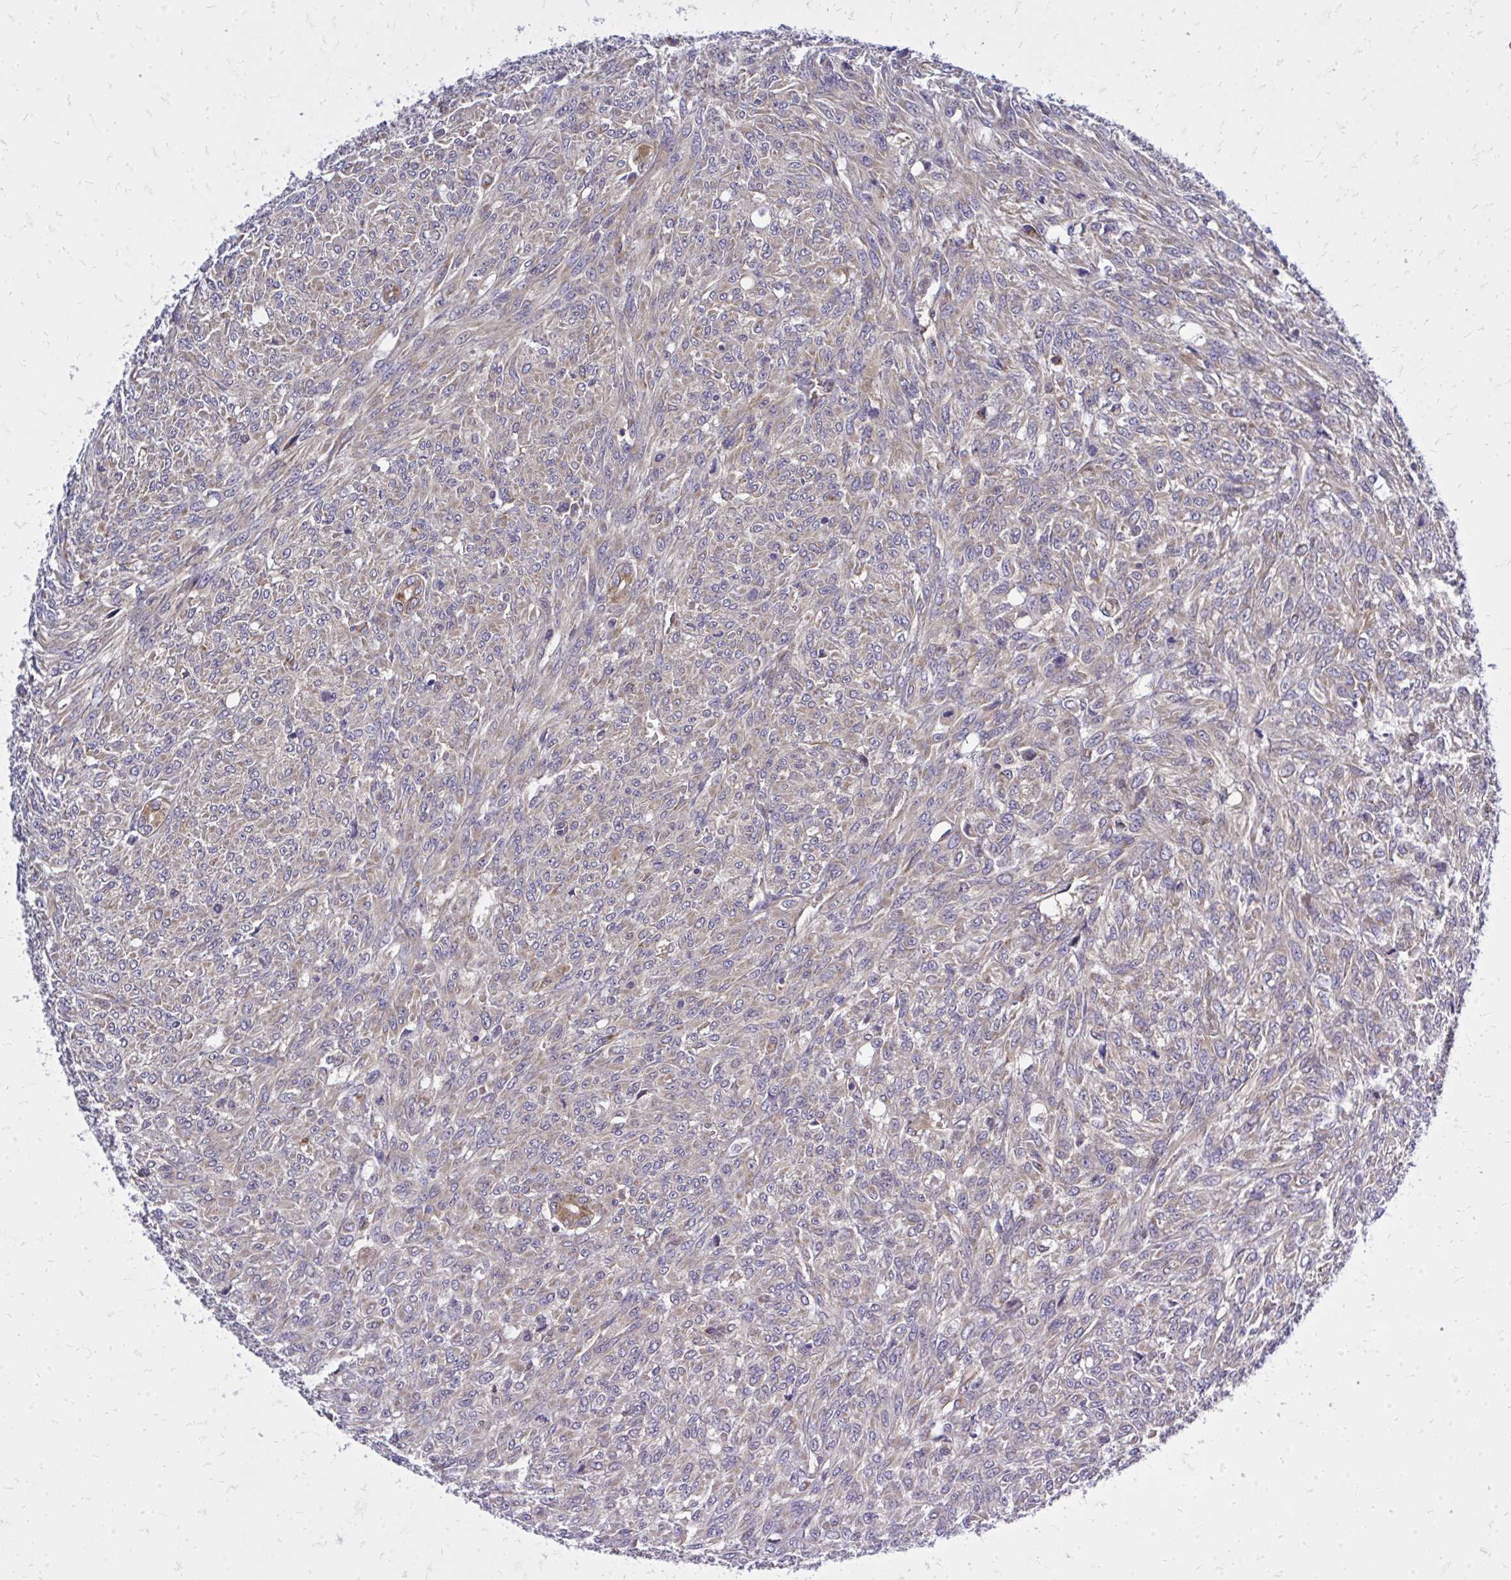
{"staining": {"intensity": "negative", "quantity": "none", "location": "none"}, "tissue": "renal cancer", "cell_type": "Tumor cells", "image_type": "cancer", "snomed": [{"axis": "morphology", "description": "Adenocarcinoma, NOS"}, {"axis": "topography", "description": "Kidney"}], "caption": "Histopathology image shows no significant protein positivity in tumor cells of renal cancer (adenocarcinoma). Brightfield microscopy of immunohistochemistry stained with DAB (3,3'-diaminobenzidine) (brown) and hematoxylin (blue), captured at high magnification.", "gene": "PDK4", "patient": {"sex": "male", "age": 58}}